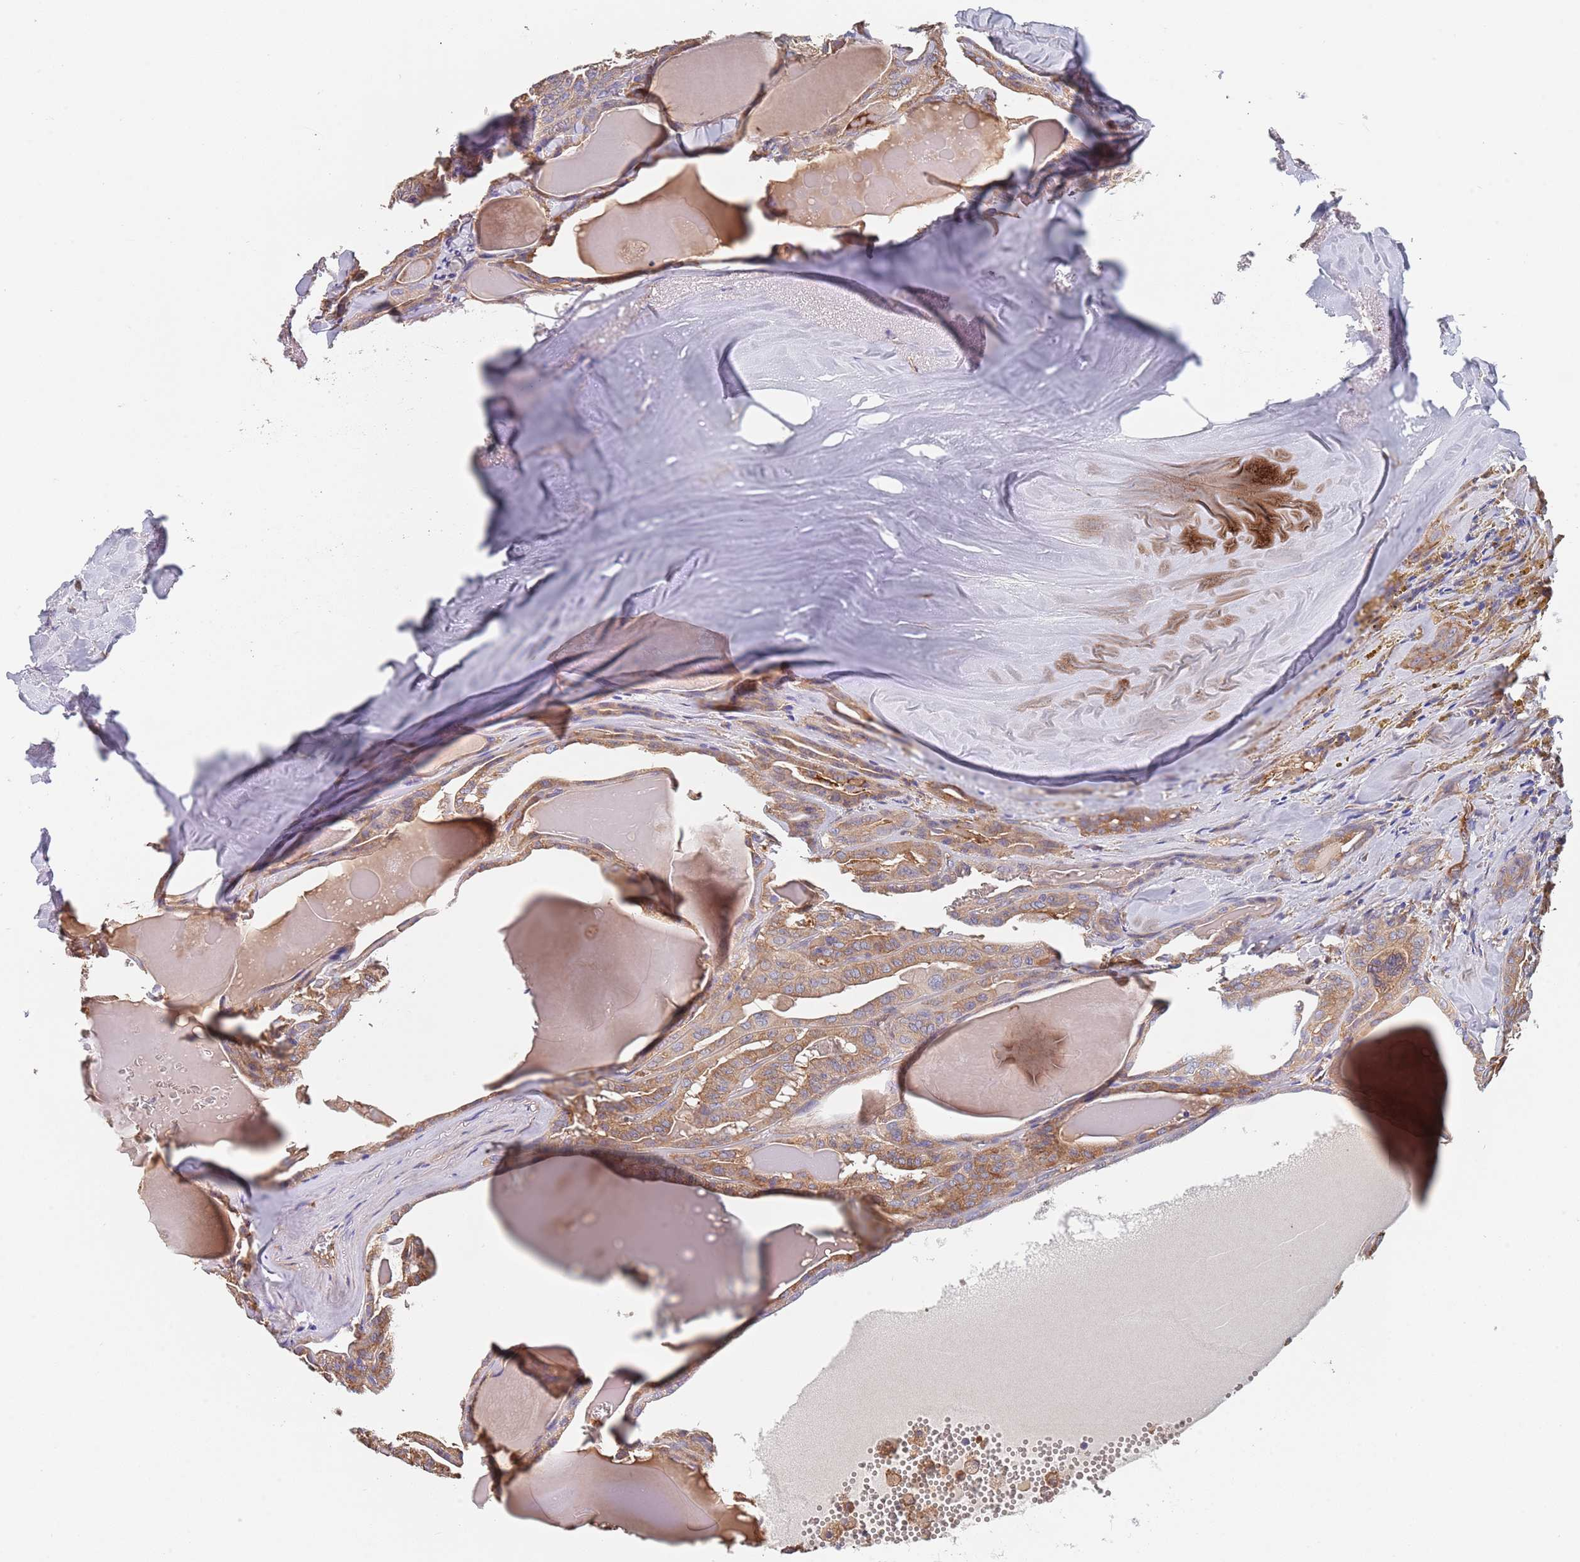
{"staining": {"intensity": "moderate", "quantity": ">75%", "location": "cytoplasmic/membranous"}, "tissue": "thyroid cancer", "cell_type": "Tumor cells", "image_type": "cancer", "snomed": [{"axis": "morphology", "description": "Papillary adenocarcinoma, NOS"}, {"axis": "topography", "description": "Thyroid gland"}], "caption": "Approximately >75% of tumor cells in papillary adenocarcinoma (thyroid) reveal moderate cytoplasmic/membranous protein expression as visualized by brown immunohistochemical staining.", "gene": "DCUN1D3", "patient": {"sex": "male", "age": 52}}